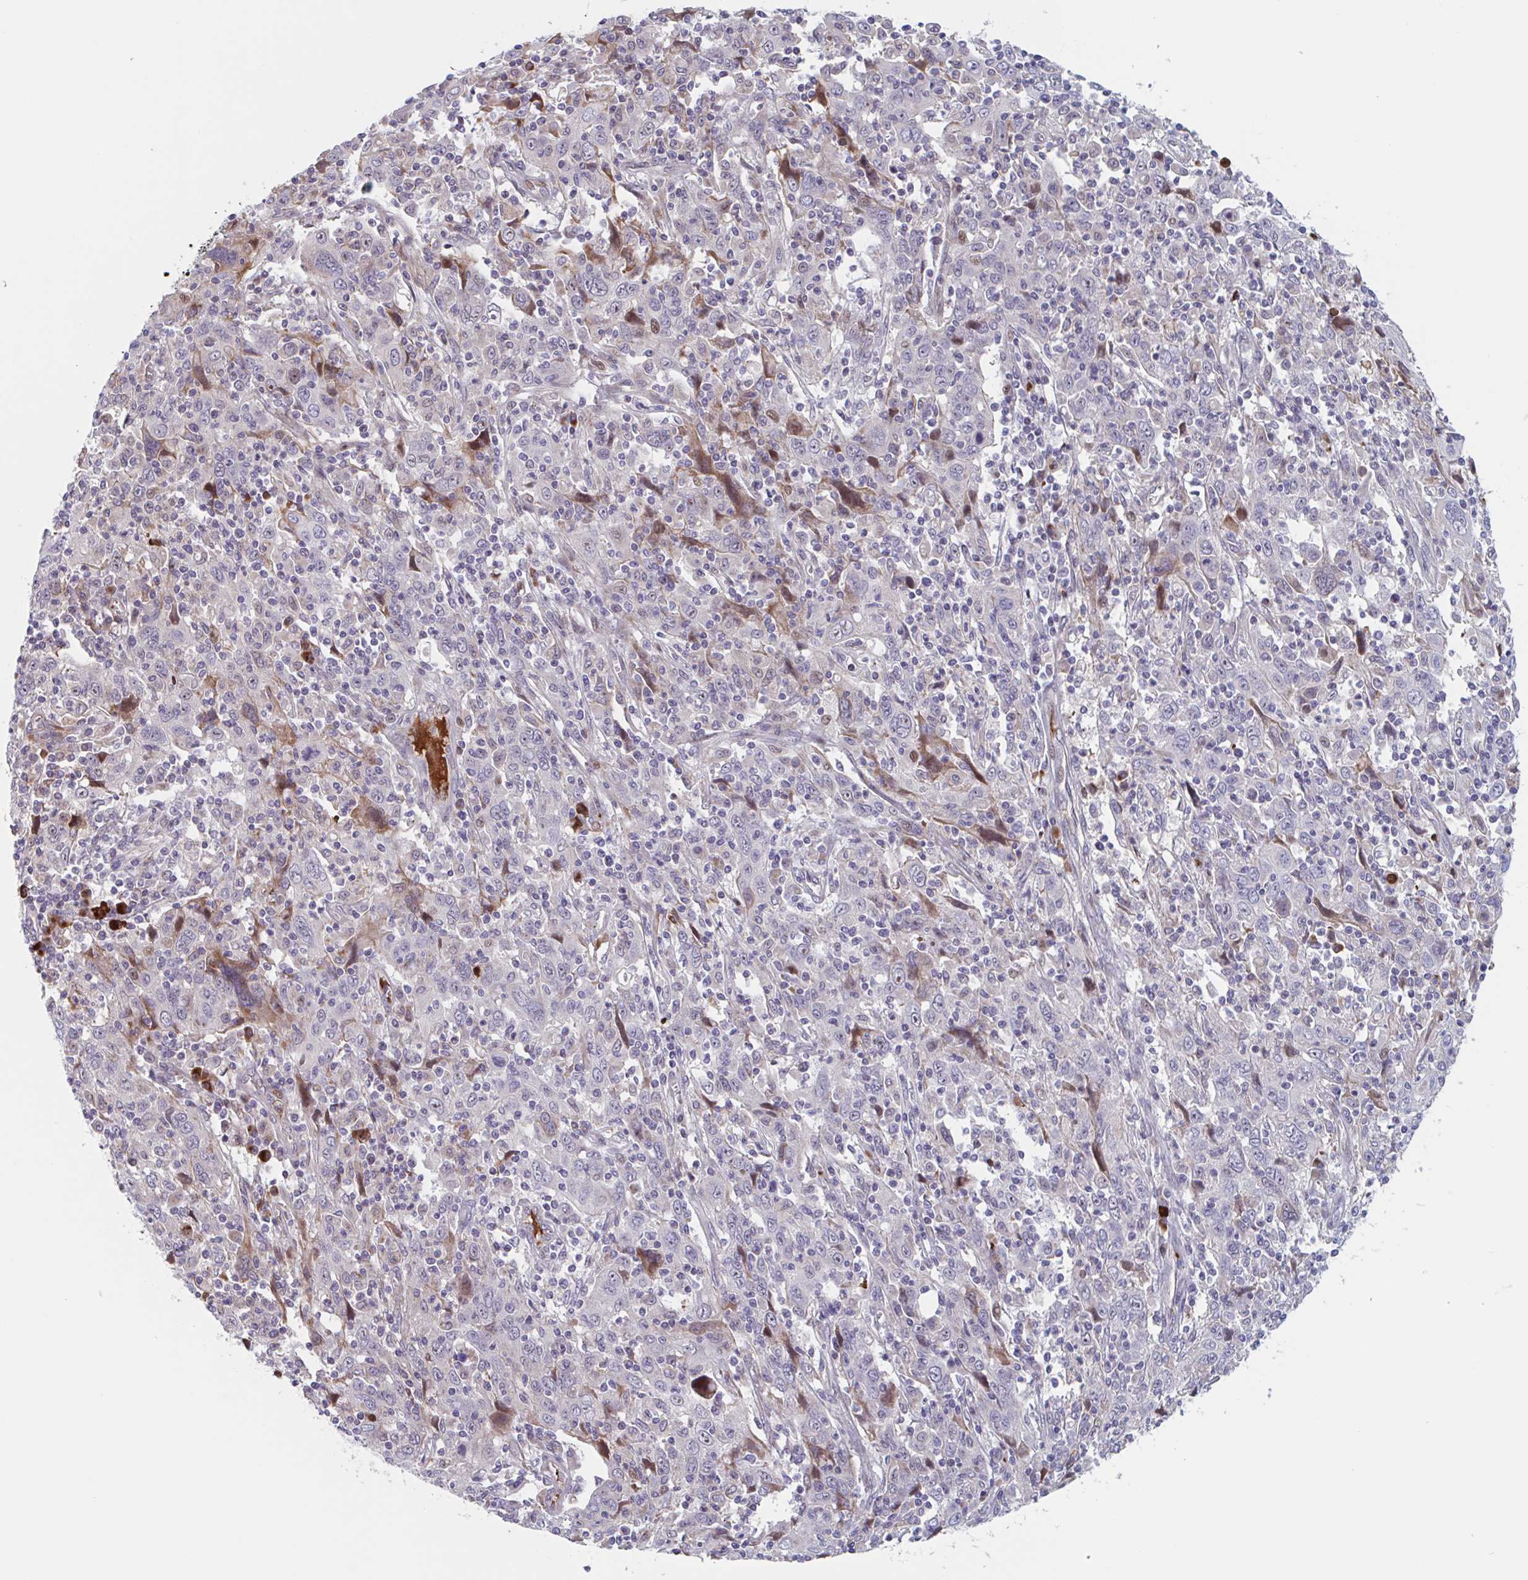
{"staining": {"intensity": "weak", "quantity": "<25%", "location": "cytoplasmic/membranous"}, "tissue": "cervical cancer", "cell_type": "Tumor cells", "image_type": "cancer", "snomed": [{"axis": "morphology", "description": "Squamous cell carcinoma, NOS"}, {"axis": "topography", "description": "Cervix"}], "caption": "Immunohistochemistry micrograph of neoplastic tissue: human cervical squamous cell carcinoma stained with DAB shows no significant protein staining in tumor cells.", "gene": "DUXA", "patient": {"sex": "female", "age": 46}}